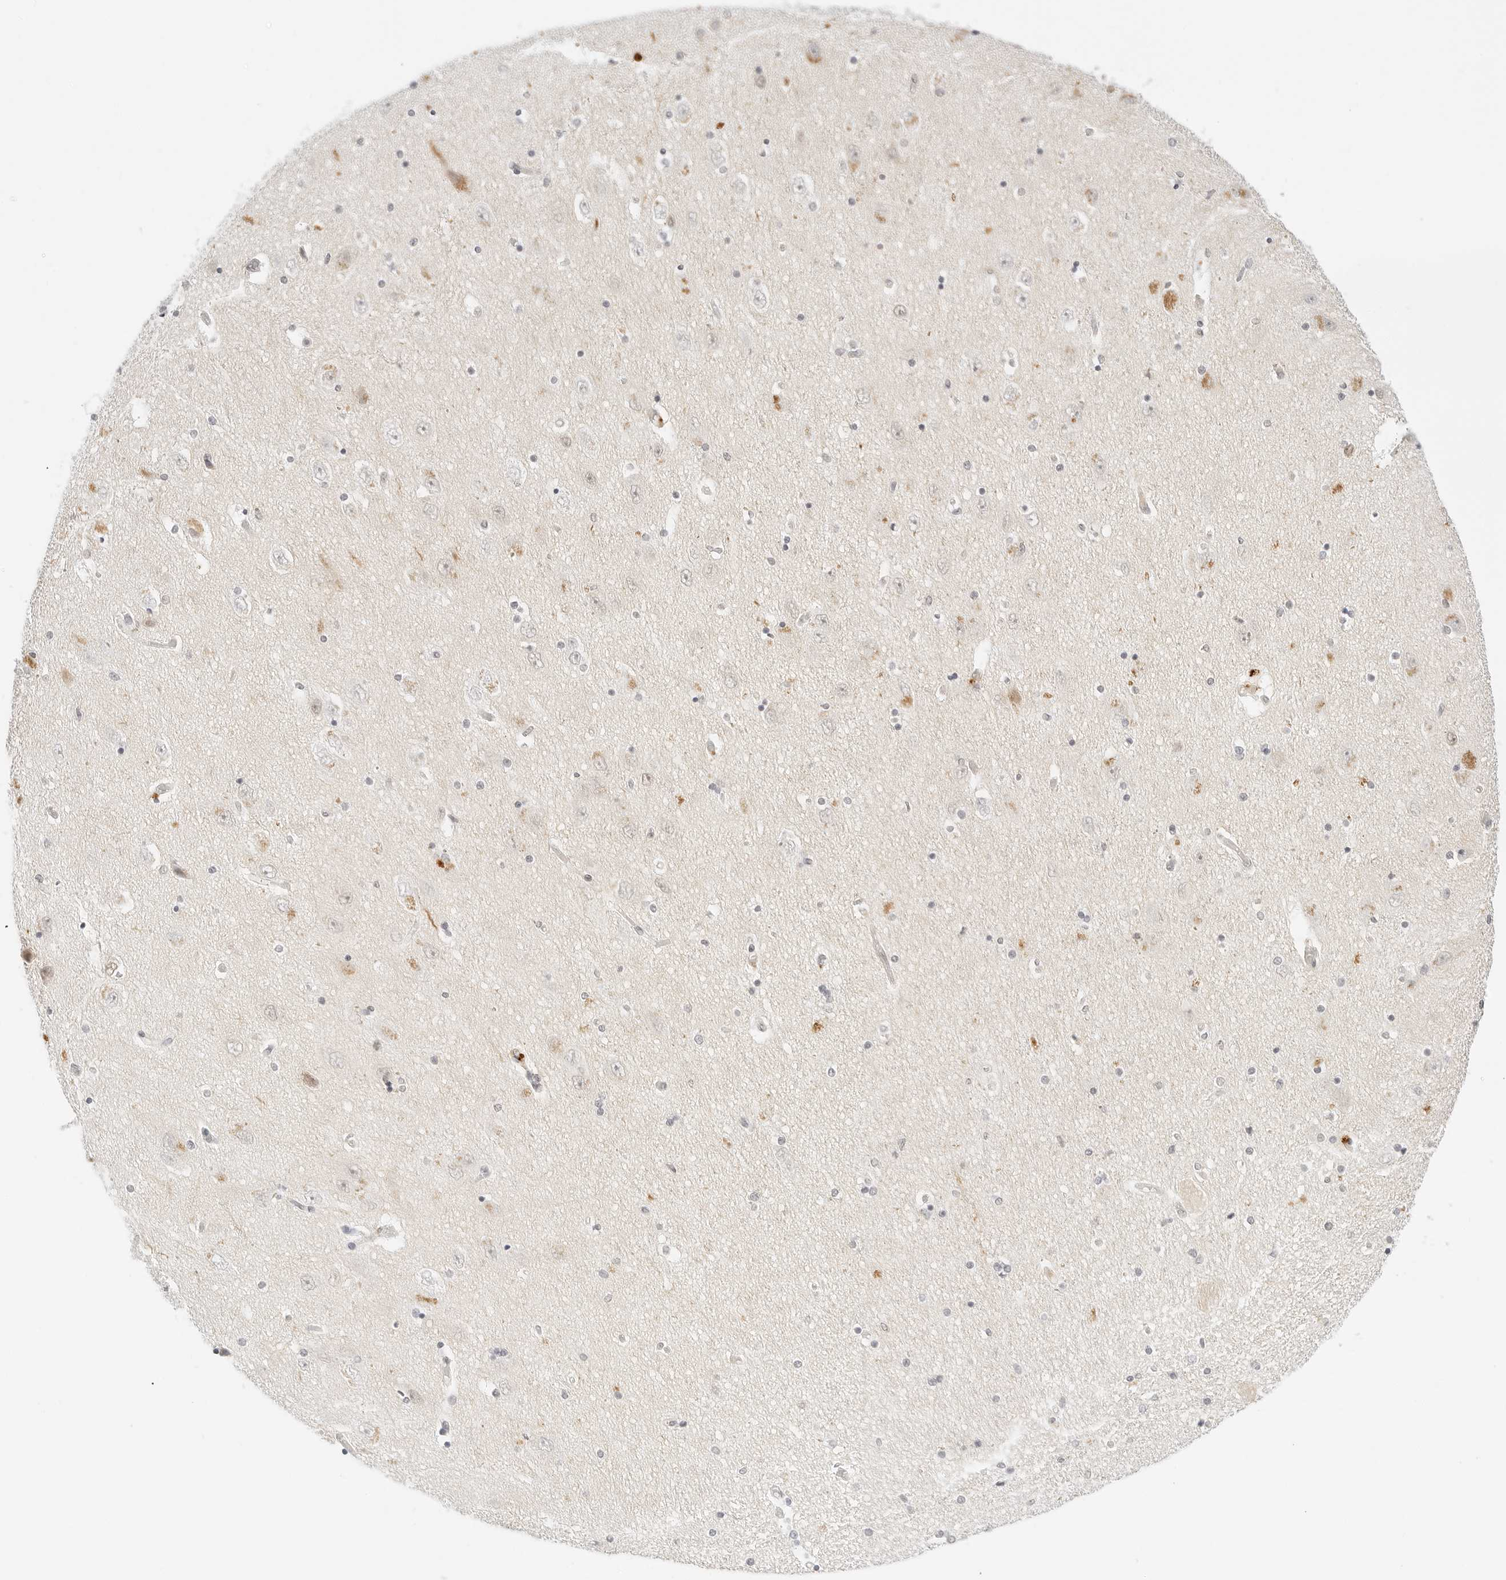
{"staining": {"intensity": "moderate", "quantity": "<25%", "location": "cytoplasmic/membranous"}, "tissue": "hippocampus", "cell_type": "Glial cells", "image_type": "normal", "snomed": [{"axis": "morphology", "description": "Normal tissue, NOS"}, {"axis": "topography", "description": "Hippocampus"}], "caption": "A histopathology image of hippocampus stained for a protein exhibits moderate cytoplasmic/membranous brown staining in glial cells.", "gene": "XKR4", "patient": {"sex": "female", "age": 54}}